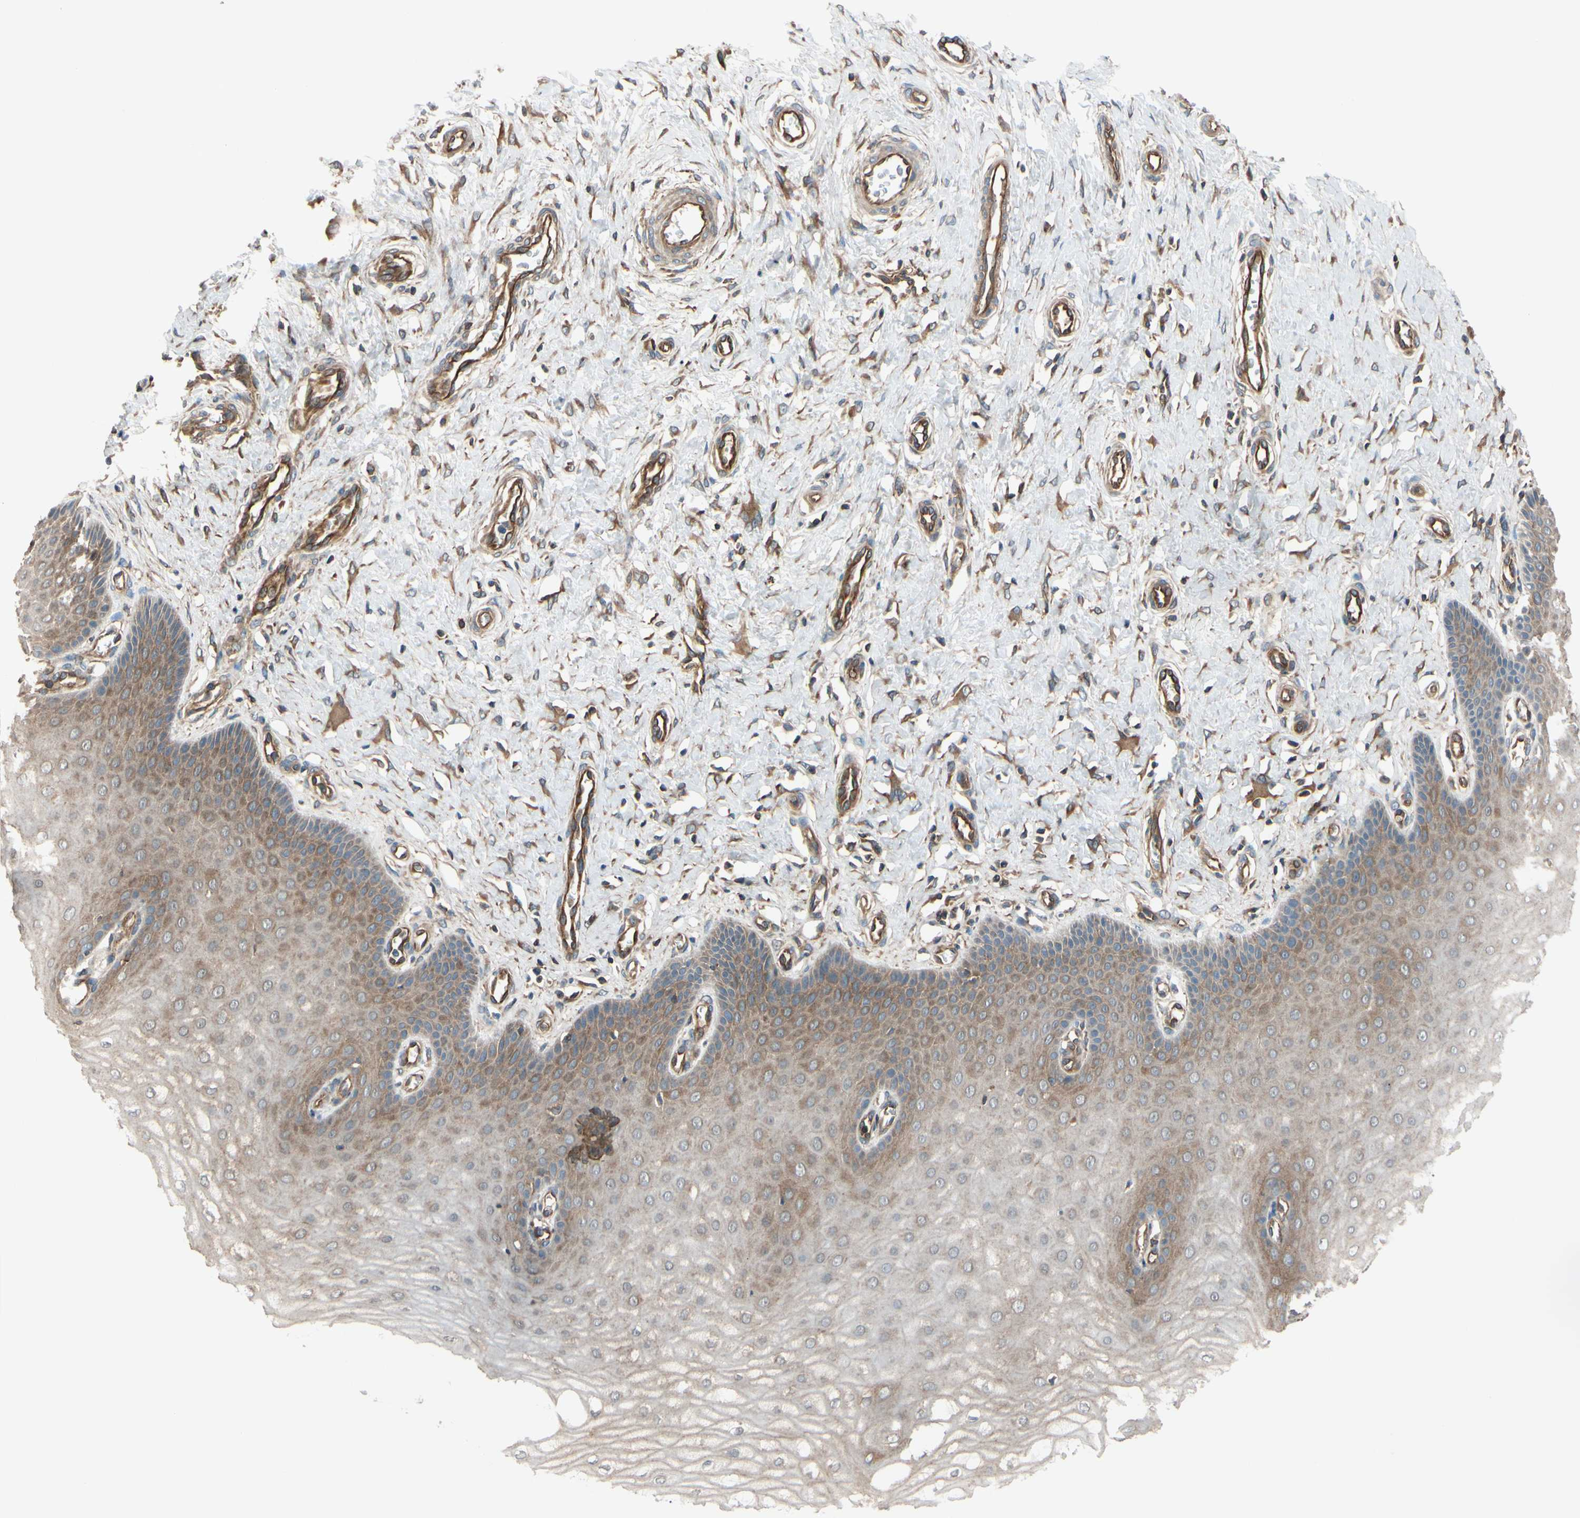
{"staining": {"intensity": "moderate", "quantity": "25%-75%", "location": "cytoplasmic/membranous"}, "tissue": "cervix", "cell_type": "Glandular cells", "image_type": "normal", "snomed": [{"axis": "morphology", "description": "Normal tissue, NOS"}, {"axis": "topography", "description": "Cervix"}], "caption": "Protein analysis of normal cervix shows moderate cytoplasmic/membranous staining in about 25%-75% of glandular cells. (DAB (3,3'-diaminobenzidine) = brown stain, brightfield microscopy at high magnification).", "gene": "EPS15", "patient": {"sex": "female", "age": 55}}